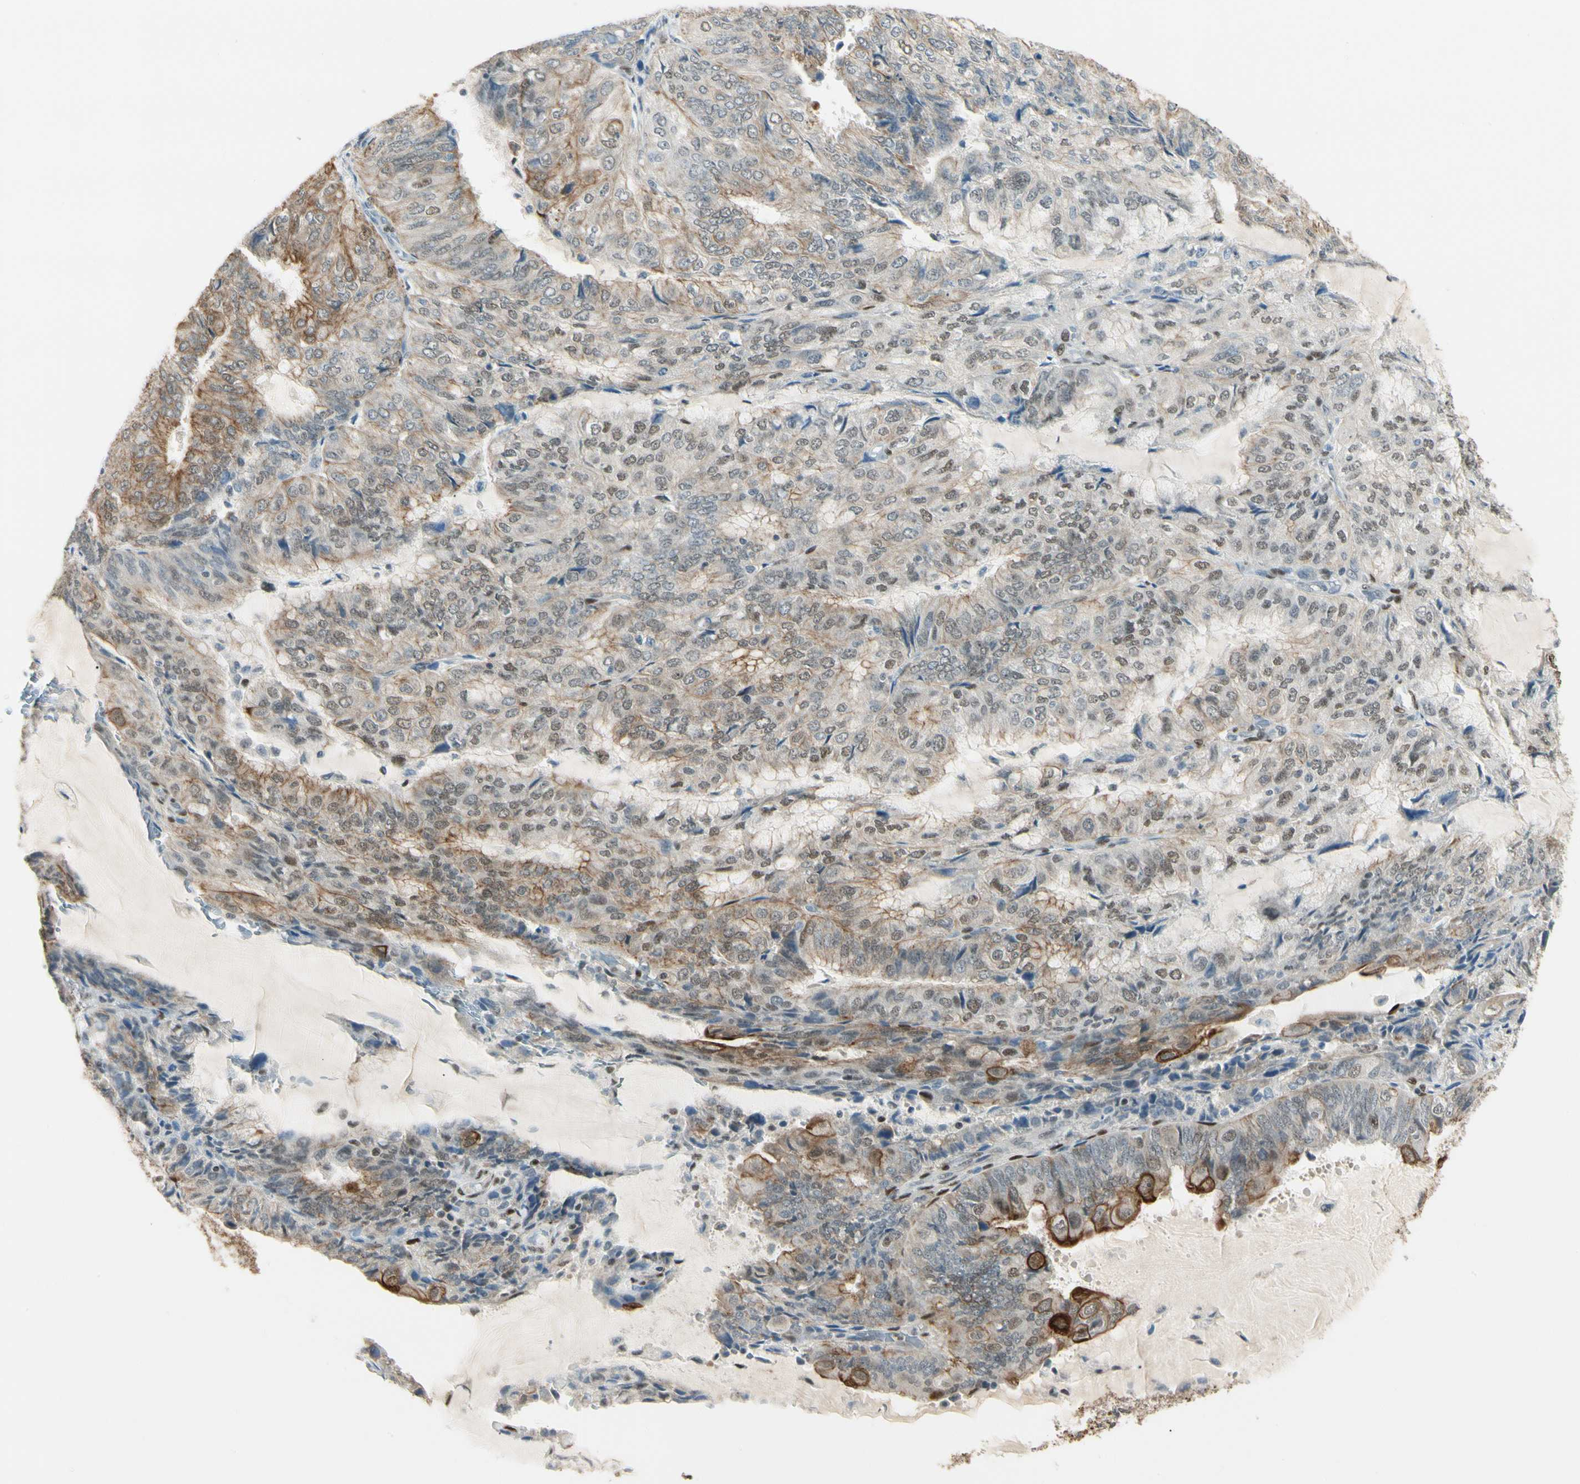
{"staining": {"intensity": "strong", "quantity": "25%-75%", "location": "cytoplasmic/membranous"}, "tissue": "endometrial cancer", "cell_type": "Tumor cells", "image_type": "cancer", "snomed": [{"axis": "morphology", "description": "Adenocarcinoma, NOS"}, {"axis": "topography", "description": "Endometrium"}], "caption": "Tumor cells show high levels of strong cytoplasmic/membranous expression in about 25%-75% of cells in adenocarcinoma (endometrial).", "gene": "ATXN1", "patient": {"sex": "female", "age": 81}}